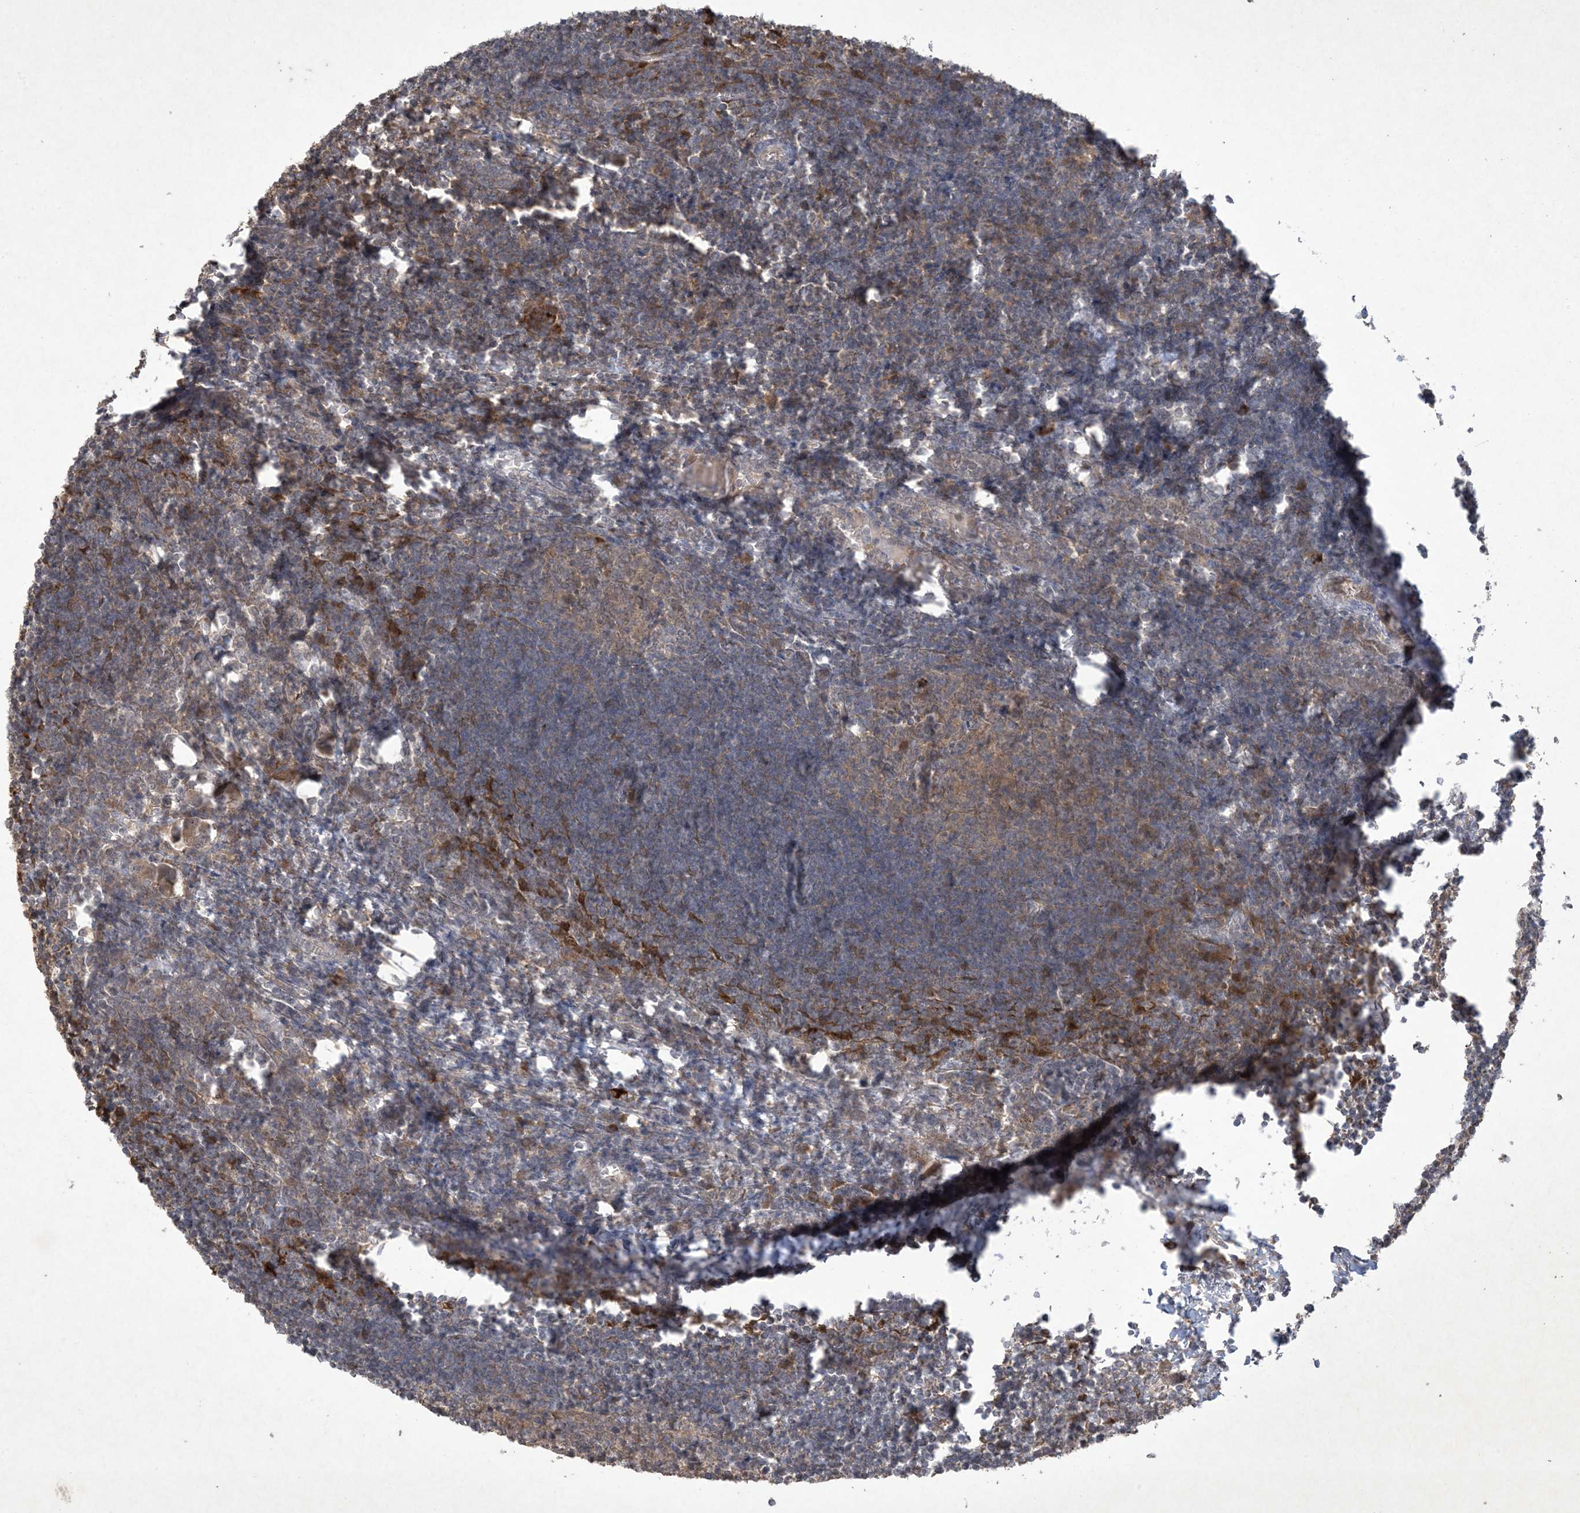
{"staining": {"intensity": "weak", "quantity": "<25%", "location": "cytoplasmic/membranous"}, "tissue": "lymph node", "cell_type": "Germinal center cells", "image_type": "normal", "snomed": [{"axis": "morphology", "description": "Normal tissue, NOS"}, {"axis": "morphology", "description": "Malignant melanoma, Metastatic site"}, {"axis": "topography", "description": "Lymph node"}], "caption": "Lymph node was stained to show a protein in brown. There is no significant positivity in germinal center cells. The staining was performed using DAB to visualize the protein expression in brown, while the nuclei were stained in blue with hematoxylin (Magnification: 20x).", "gene": "NRBP2", "patient": {"sex": "male", "age": 41}}